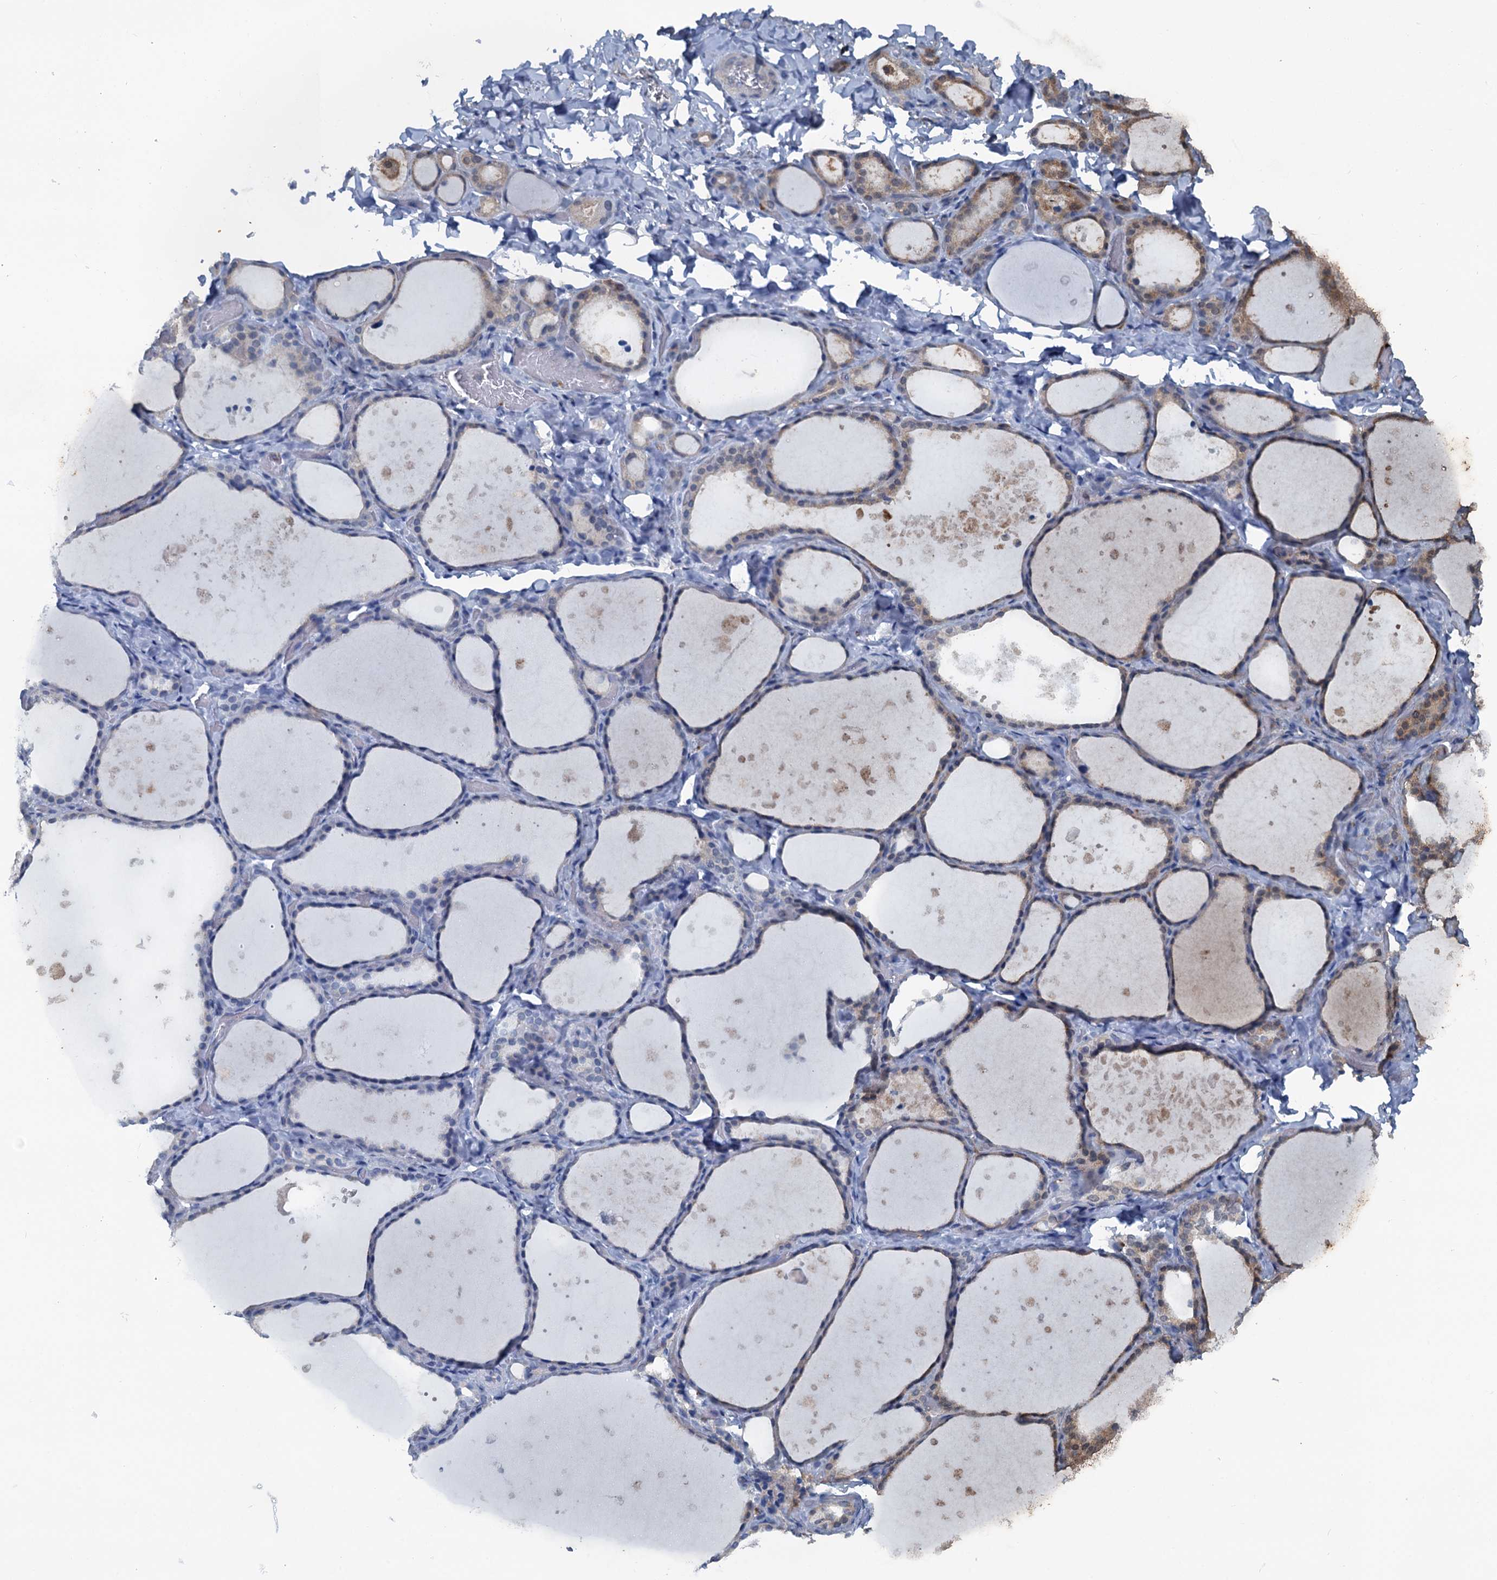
{"staining": {"intensity": "weak", "quantity": "25%-75%", "location": "cytoplasmic/membranous"}, "tissue": "thyroid gland", "cell_type": "Glandular cells", "image_type": "normal", "snomed": [{"axis": "morphology", "description": "Normal tissue, NOS"}, {"axis": "topography", "description": "Thyroid gland"}], "caption": "Normal thyroid gland exhibits weak cytoplasmic/membranous expression in approximately 25%-75% of glandular cells.", "gene": "GCLM", "patient": {"sex": "female", "age": 44}}